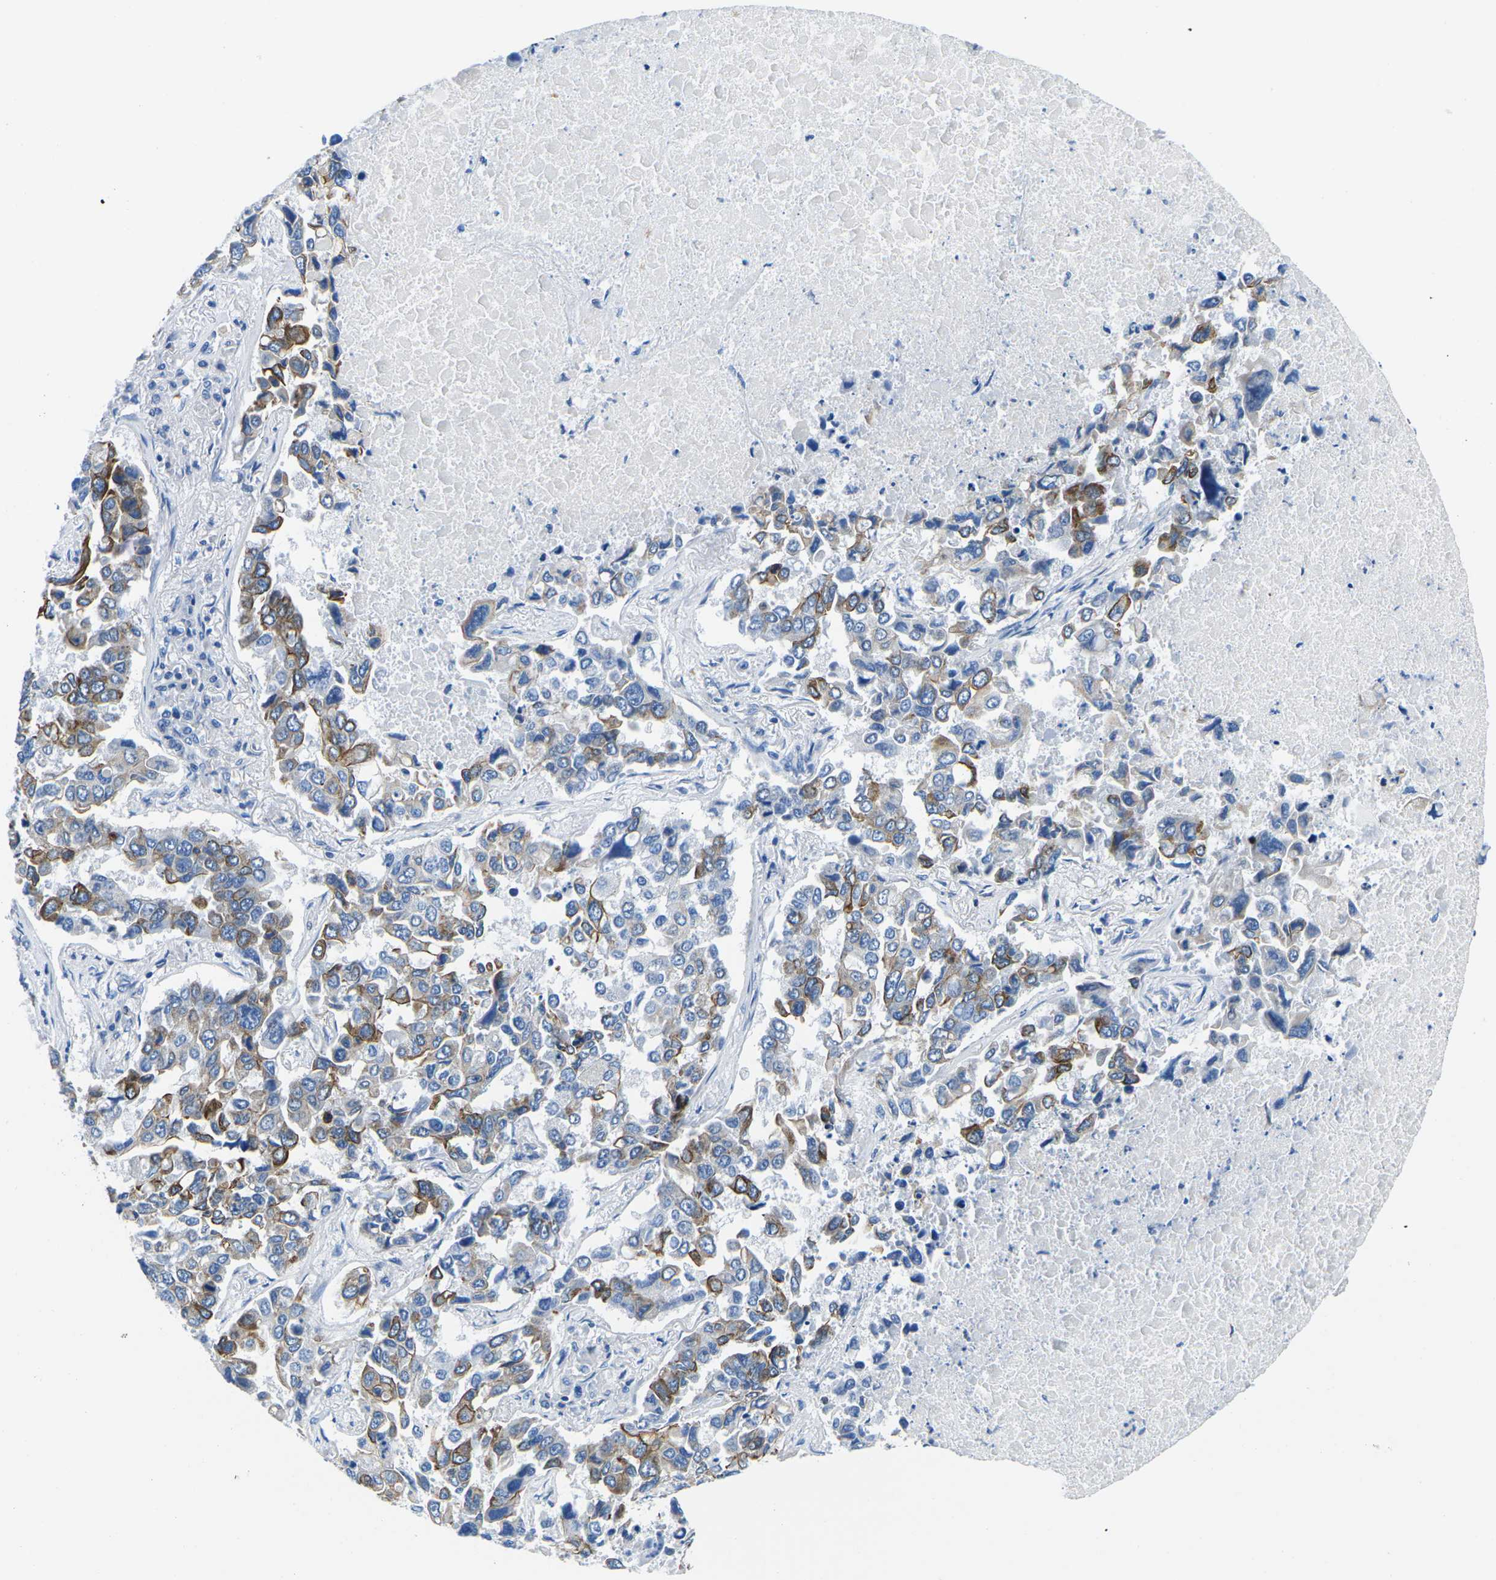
{"staining": {"intensity": "moderate", "quantity": "25%-75%", "location": "cytoplasmic/membranous"}, "tissue": "lung cancer", "cell_type": "Tumor cells", "image_type": "cancer", "snomed": [{"axis": "morphology", "description": "Adenocarcinoma, NOS"}, {"axis": "topography", "description": "Lung"}], "caption": "The histopathology image reveals immunohistochemical staining of adenocarcinoma (lung). There is moderate cytoplasmic/membranous expression is appreciated in approximately 25%-75% of tumor cells.", "gene": "TM6SF1", "patient": {"sex": "male", "age": 64}}